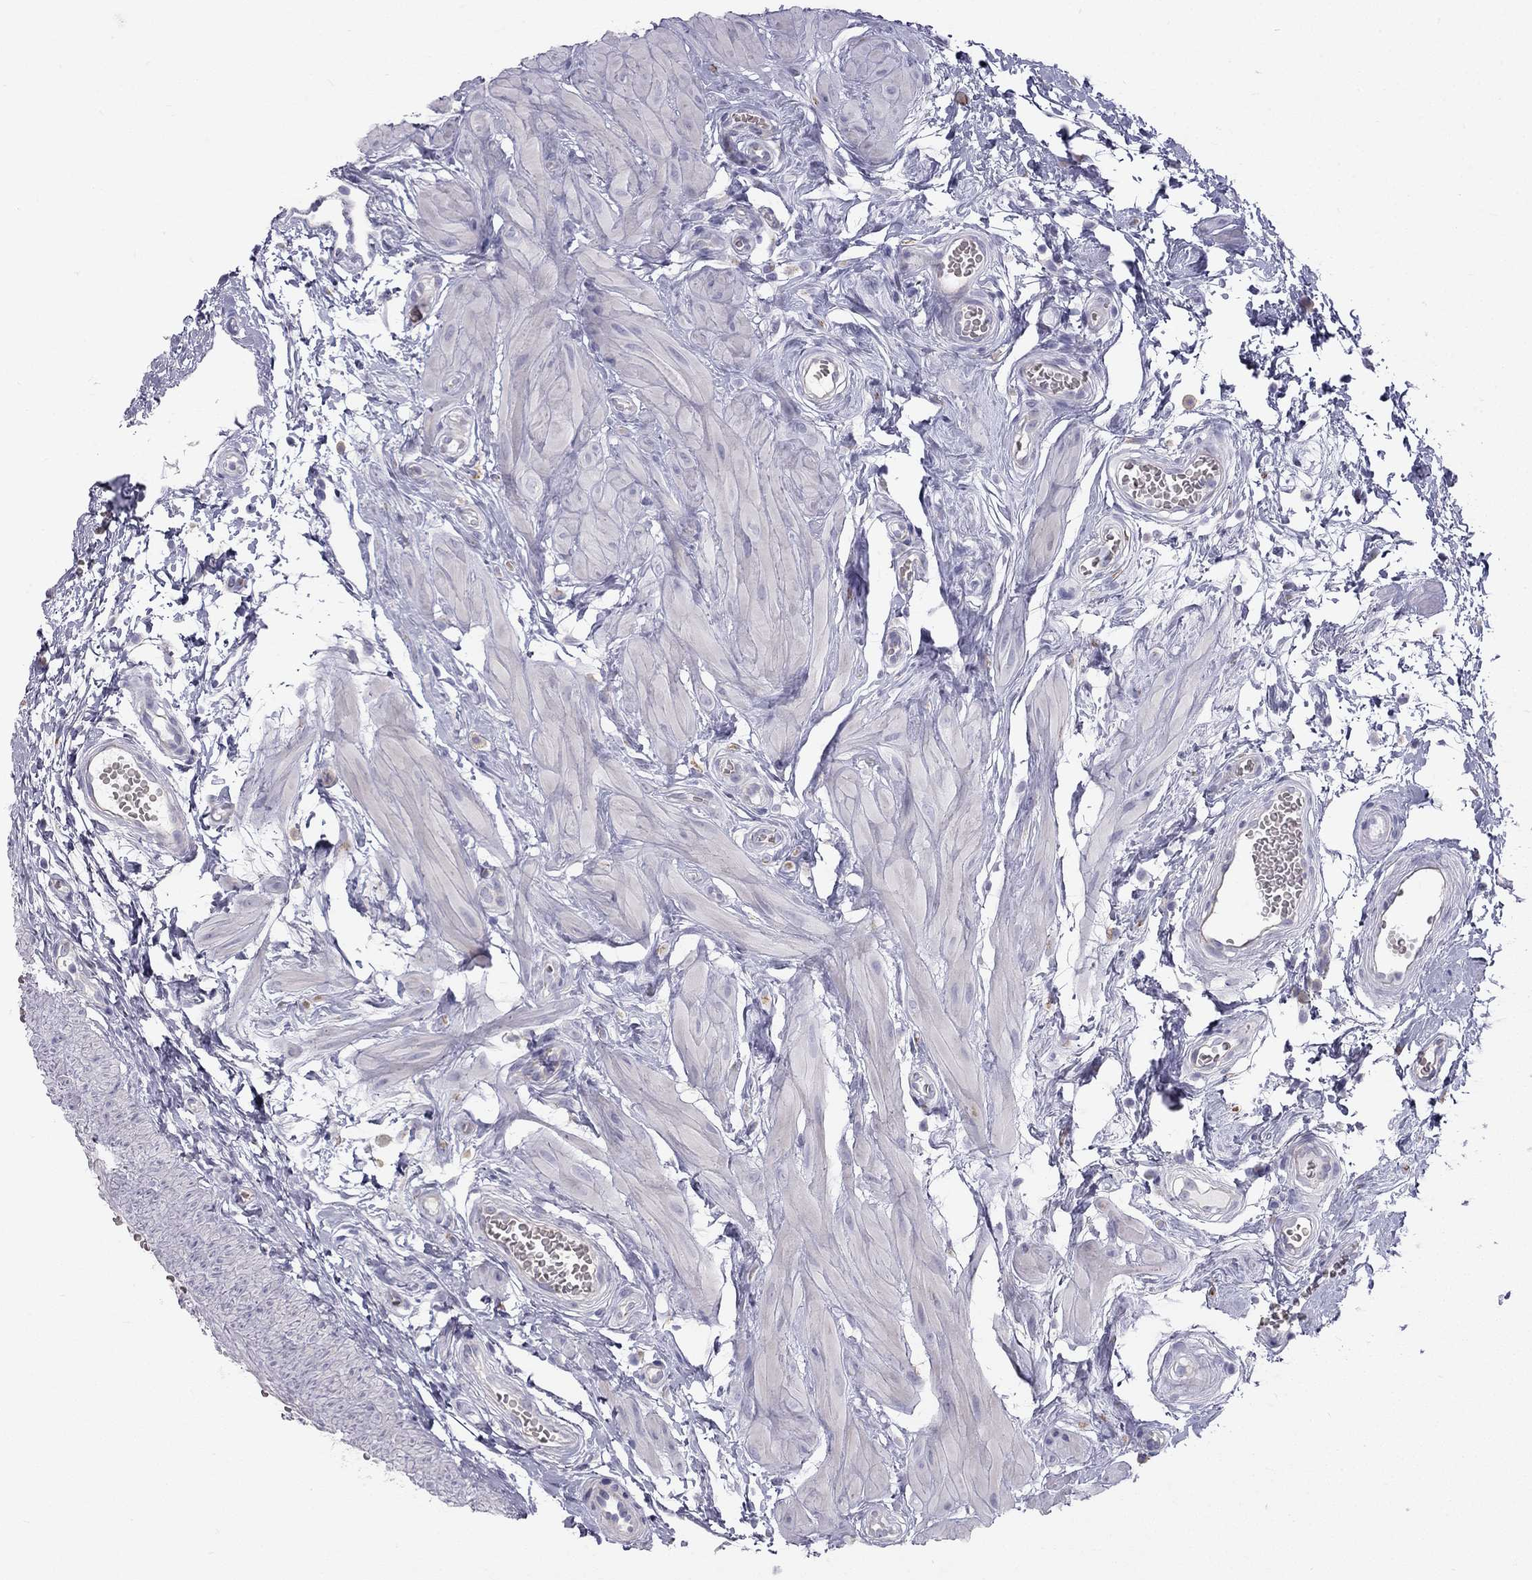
{"staining": {"intensity": "negative", "quantity": "none", "location": "none"}, "tissue": "epididymis", "cell_type": "Glandular cells", "image_type": "normal", "snomed": [{"axis": "morphology", "description": "Normal tissue, NOS"}, {"axis": "topography", "description": "Epididymis"}], "caption": "Immunohistochemical staining of normal epididymis exhibits no significant positivity in glandular cells.", "gene": "TDRD6", "patient": {"sex": "male", "age": 22}}